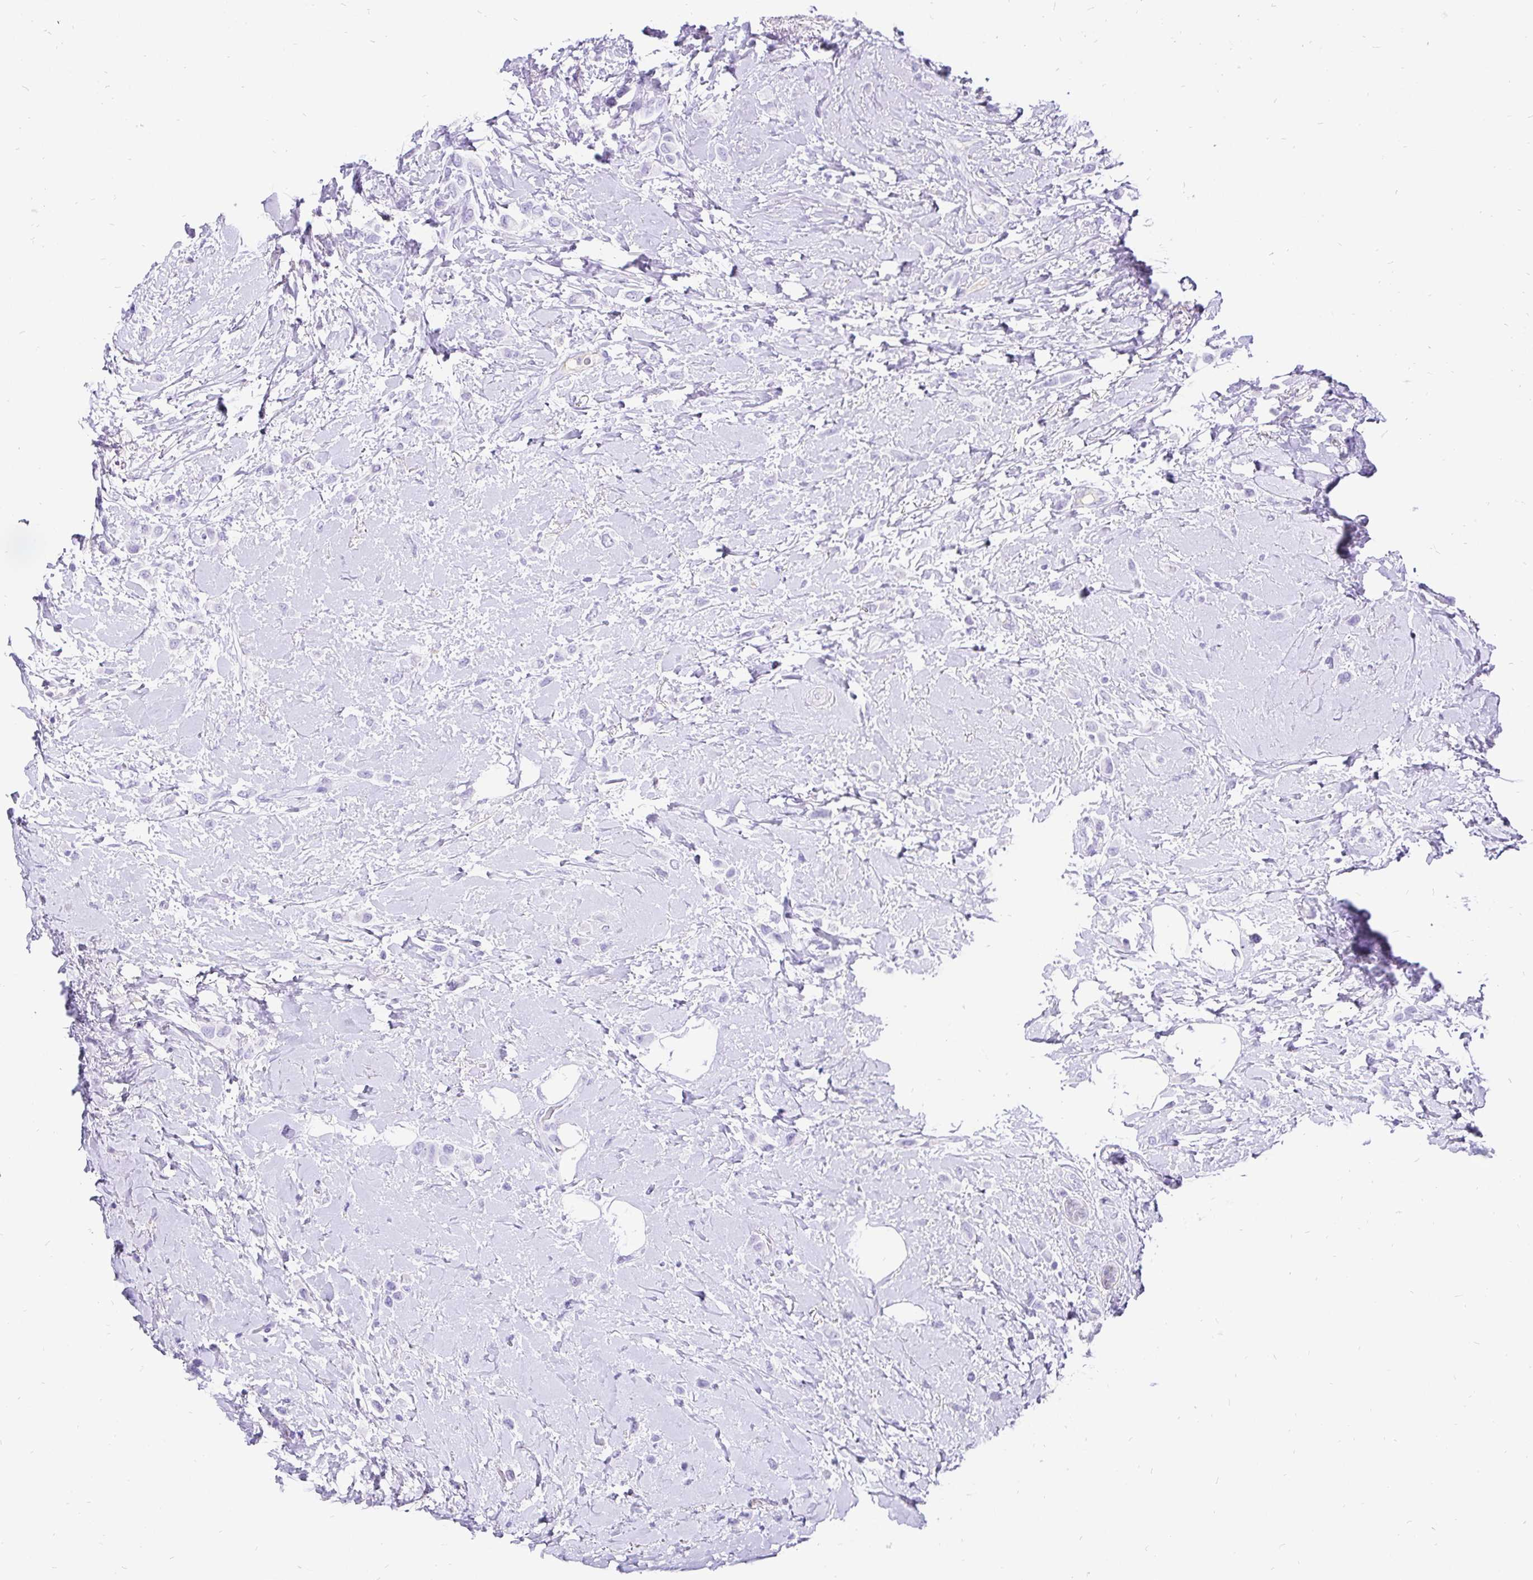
{"staining": {"intensity": "negative", "quantity": "none", "location": "none"}, "tissue": "breast cancer", "cell_type": "Tumor cells", "image_type": "cancer", "snomed": [{"axis": "morphology", "description": "Lobular carcinoma"}, {"axis": "topography", "description": "Breast"}], "caption": "This is an immunohistochemistry image of human breast lobular carcinoma. There is no expression in tumor cells.", "gene": "KRT13", "patient": {"sex": "female", "age": 66}}